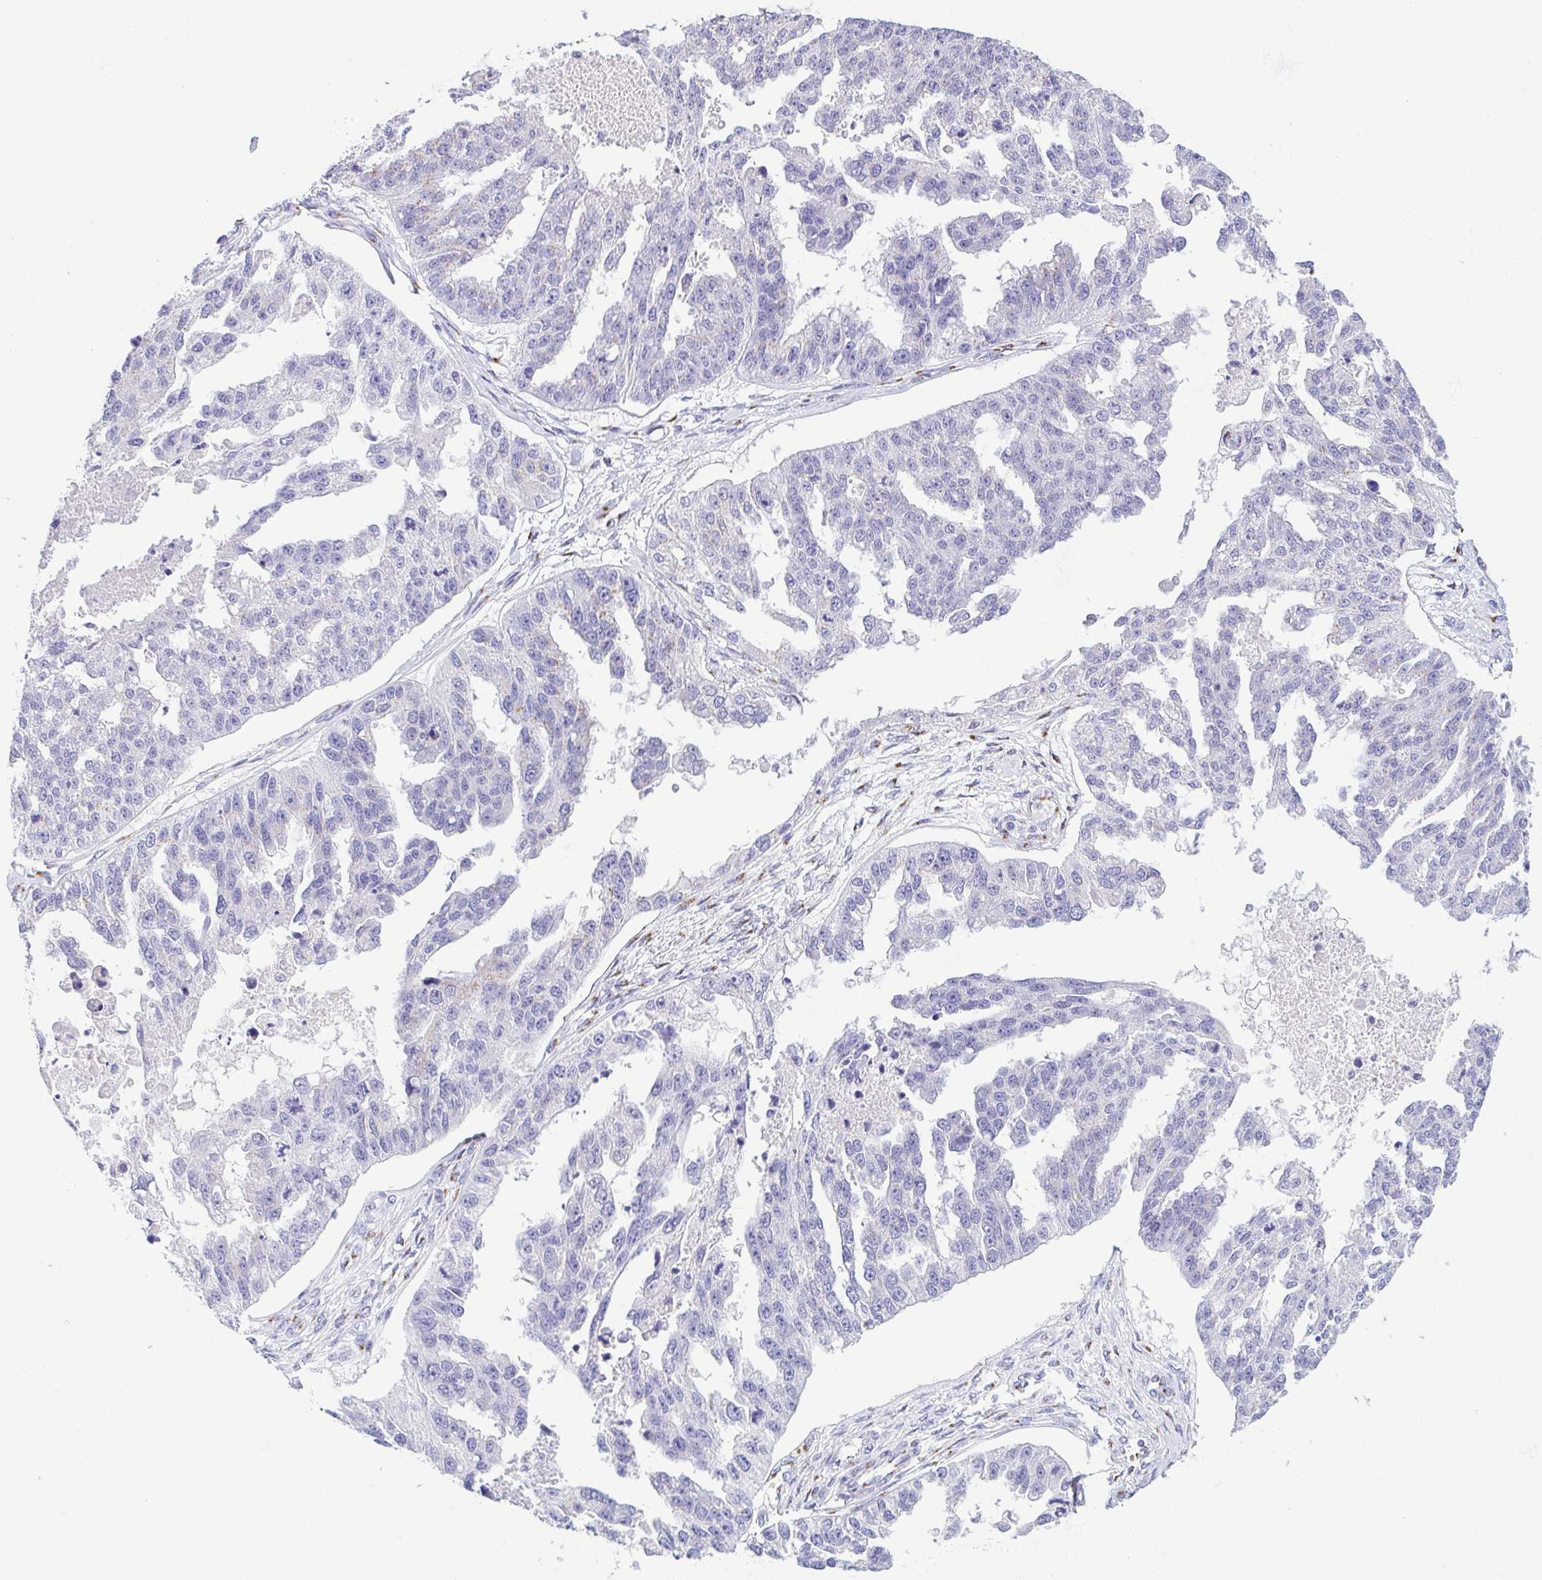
{"staining": {"intensity": "negative", "quantity": "none", "location": "none"}, "tissue": "ovarian cancer", "cell_type": "Tumor cells", "image_type": "cancer", "snomed": [{"axis": "morphology", "description": "Cystadenocarcinoma, serous, NOS"}, {"axis": "topography", "description": "Ovary"}], "caption": "Tumor cells are negative for protein expression in human ovarian cancer (serous cystadenocarcinoma). The staining was performed using DAB (3,3'-diaminobenzidine) to visualize the protein expression in brown, while the nuclei were stained in blue with hematoxylin (Magnification: 20x).", "gene": "SULT1B1", "patient": {"sex": "female", "age": 58}}